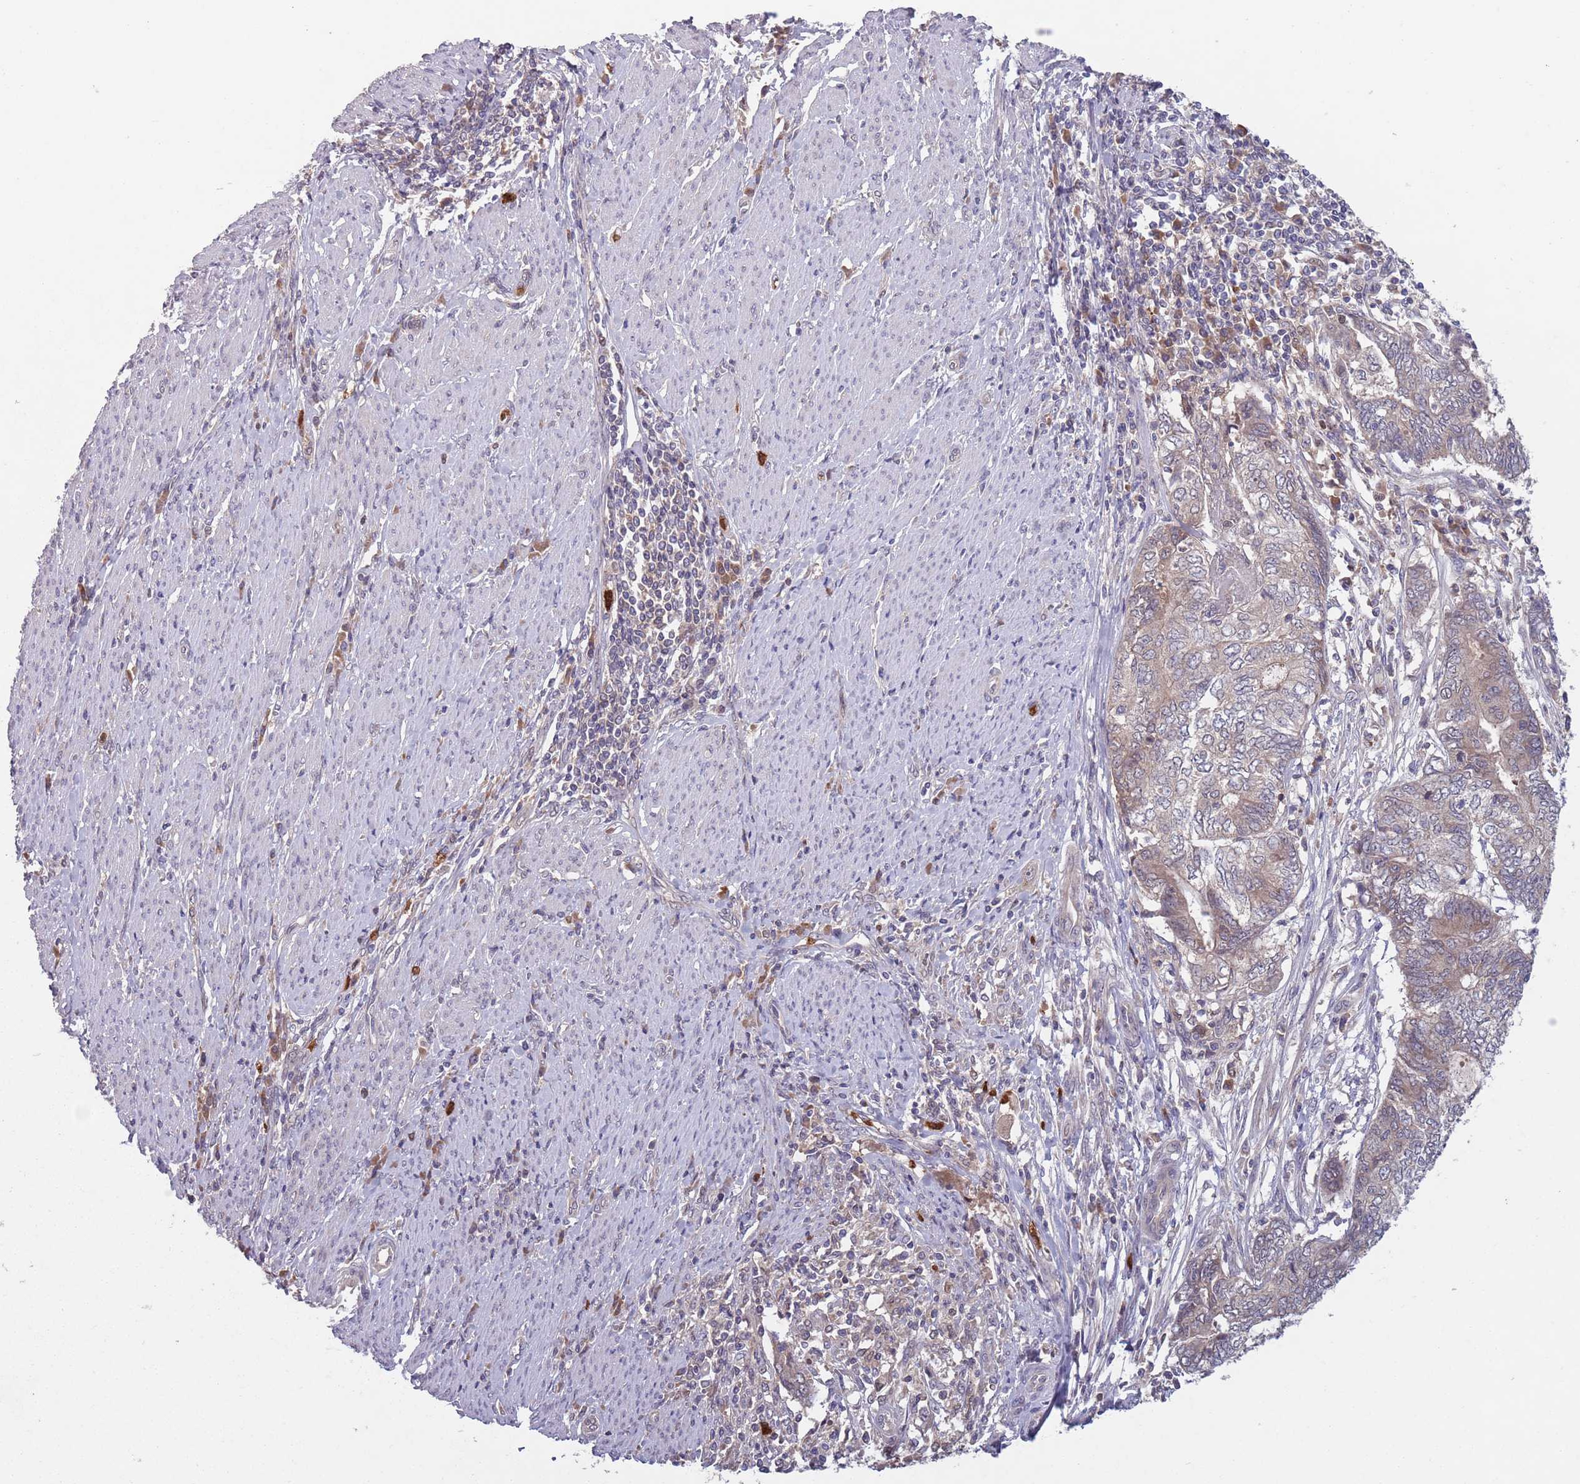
{"staining": {"intensity": "weak", "quantity": "25%-75%", "location": "cytoplasmic/membranous"}, "tissue": "endometrial cancer", "cell_type": "Tumor cells", "image_type": "cancer", "snomed": [{"axis": "morphology", "description": "Adenocarcinoma, NOS"}, {"axis": "topography", "description": "Uterus"}, {"axis": "topography", "description": "Endometrium"}], "caption": "A brown stain highlights weak cytoplasmic/membranous staining of a protein in human endometrial cancer (adenocarcinoma) tumor cells. (brown staining indicates protein expression, while blue staining denotes nuclei).", "gene": "TYW1", "patient": {"sex": "female", "age": 70}}